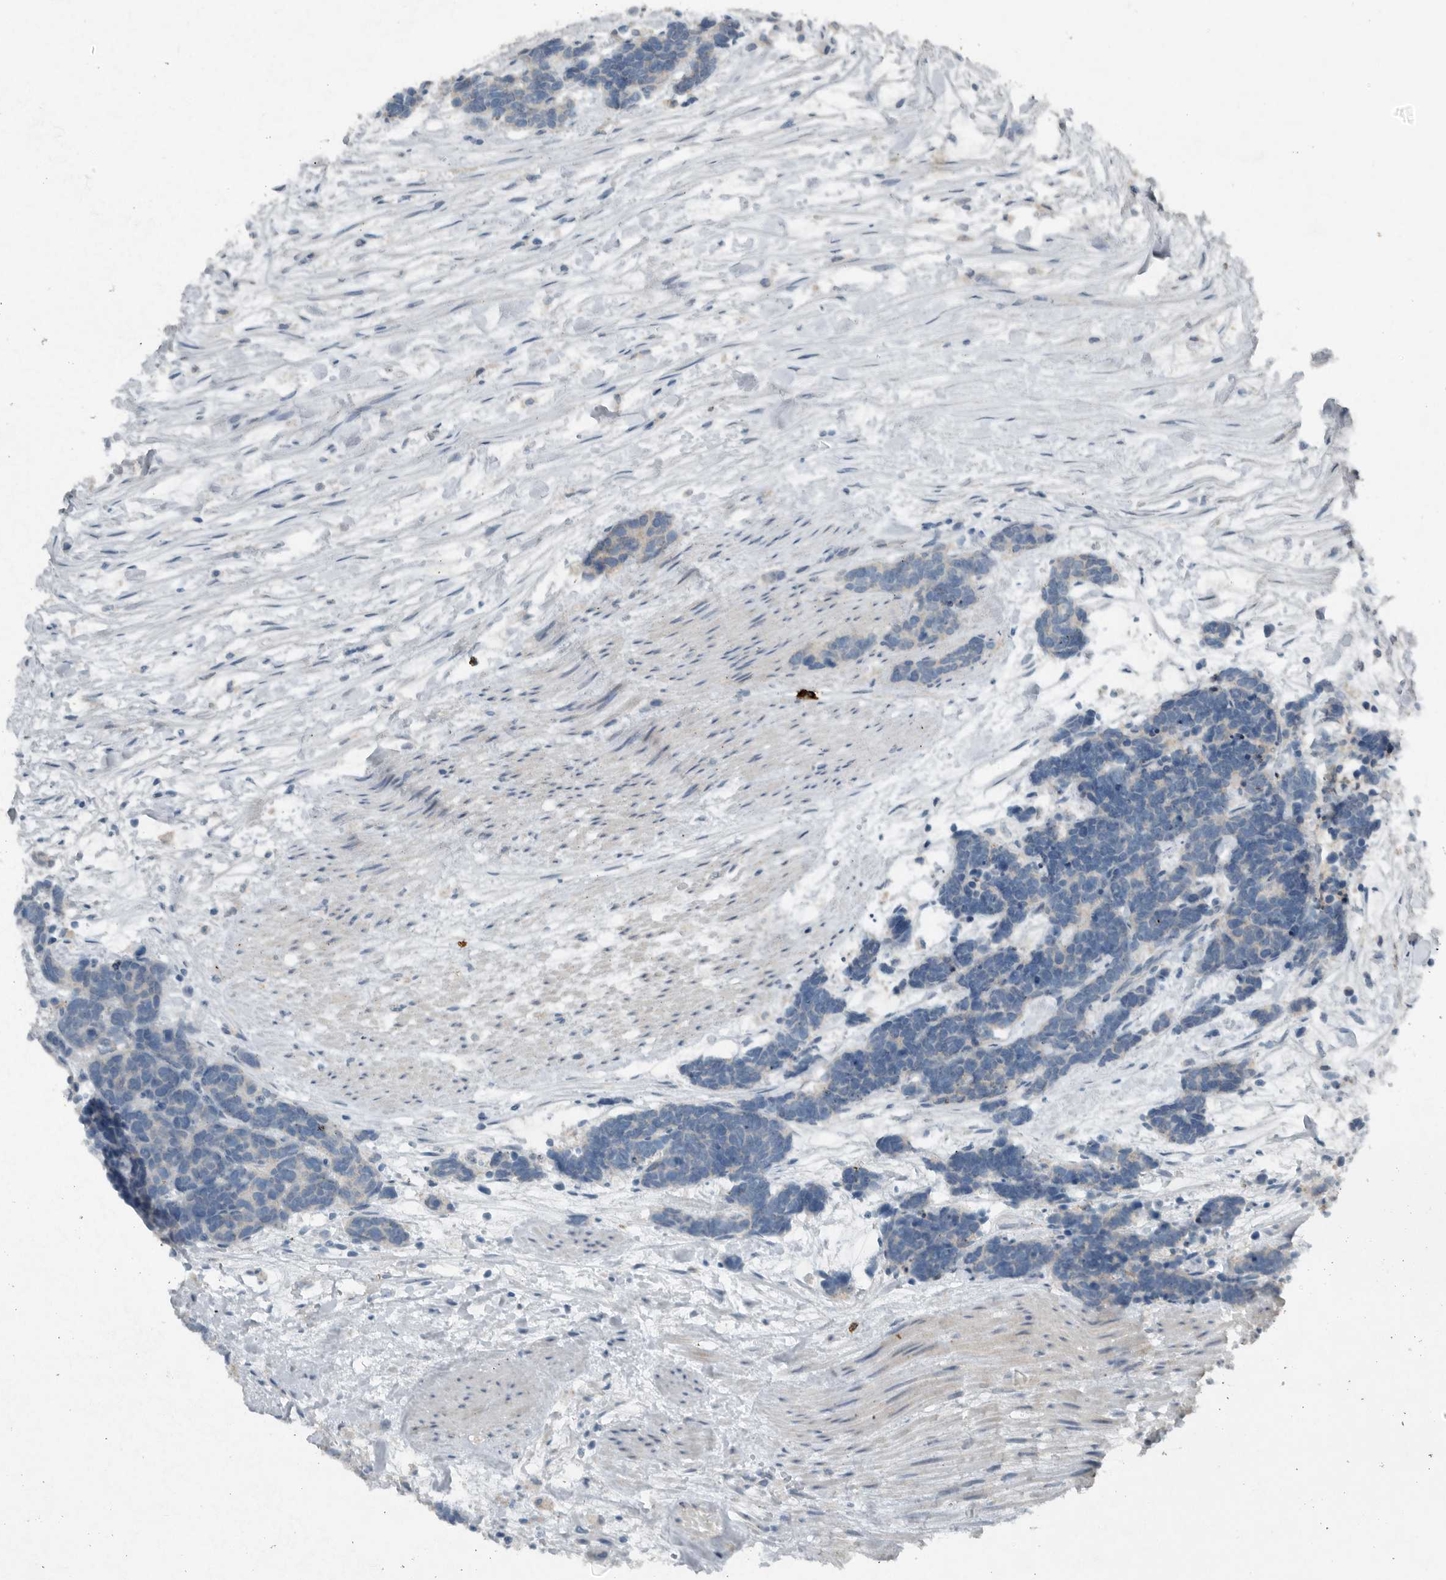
{"staining": {"intensity": "negative", "quantity": "none", "location": "none"}, "tissue": "carcinoid", "cell_type": "Tumor cells", "image_type": "cancer", "snomed": [{"axis": "morphology", "description": "Carcinoma, NOS"}, {"axis": "morphology", "description": "Carcinoid, malignant, NOS"}, {"axis": "topography", "description": "Urinary bladder"}], "caption": "DAB (3,3'-diaminobenzidine) immunohistochemical staining of carcinoma shows no significant staining in tumor cells.", "gene": "IL20", "patient": {"sex": "male", "age": 57}}